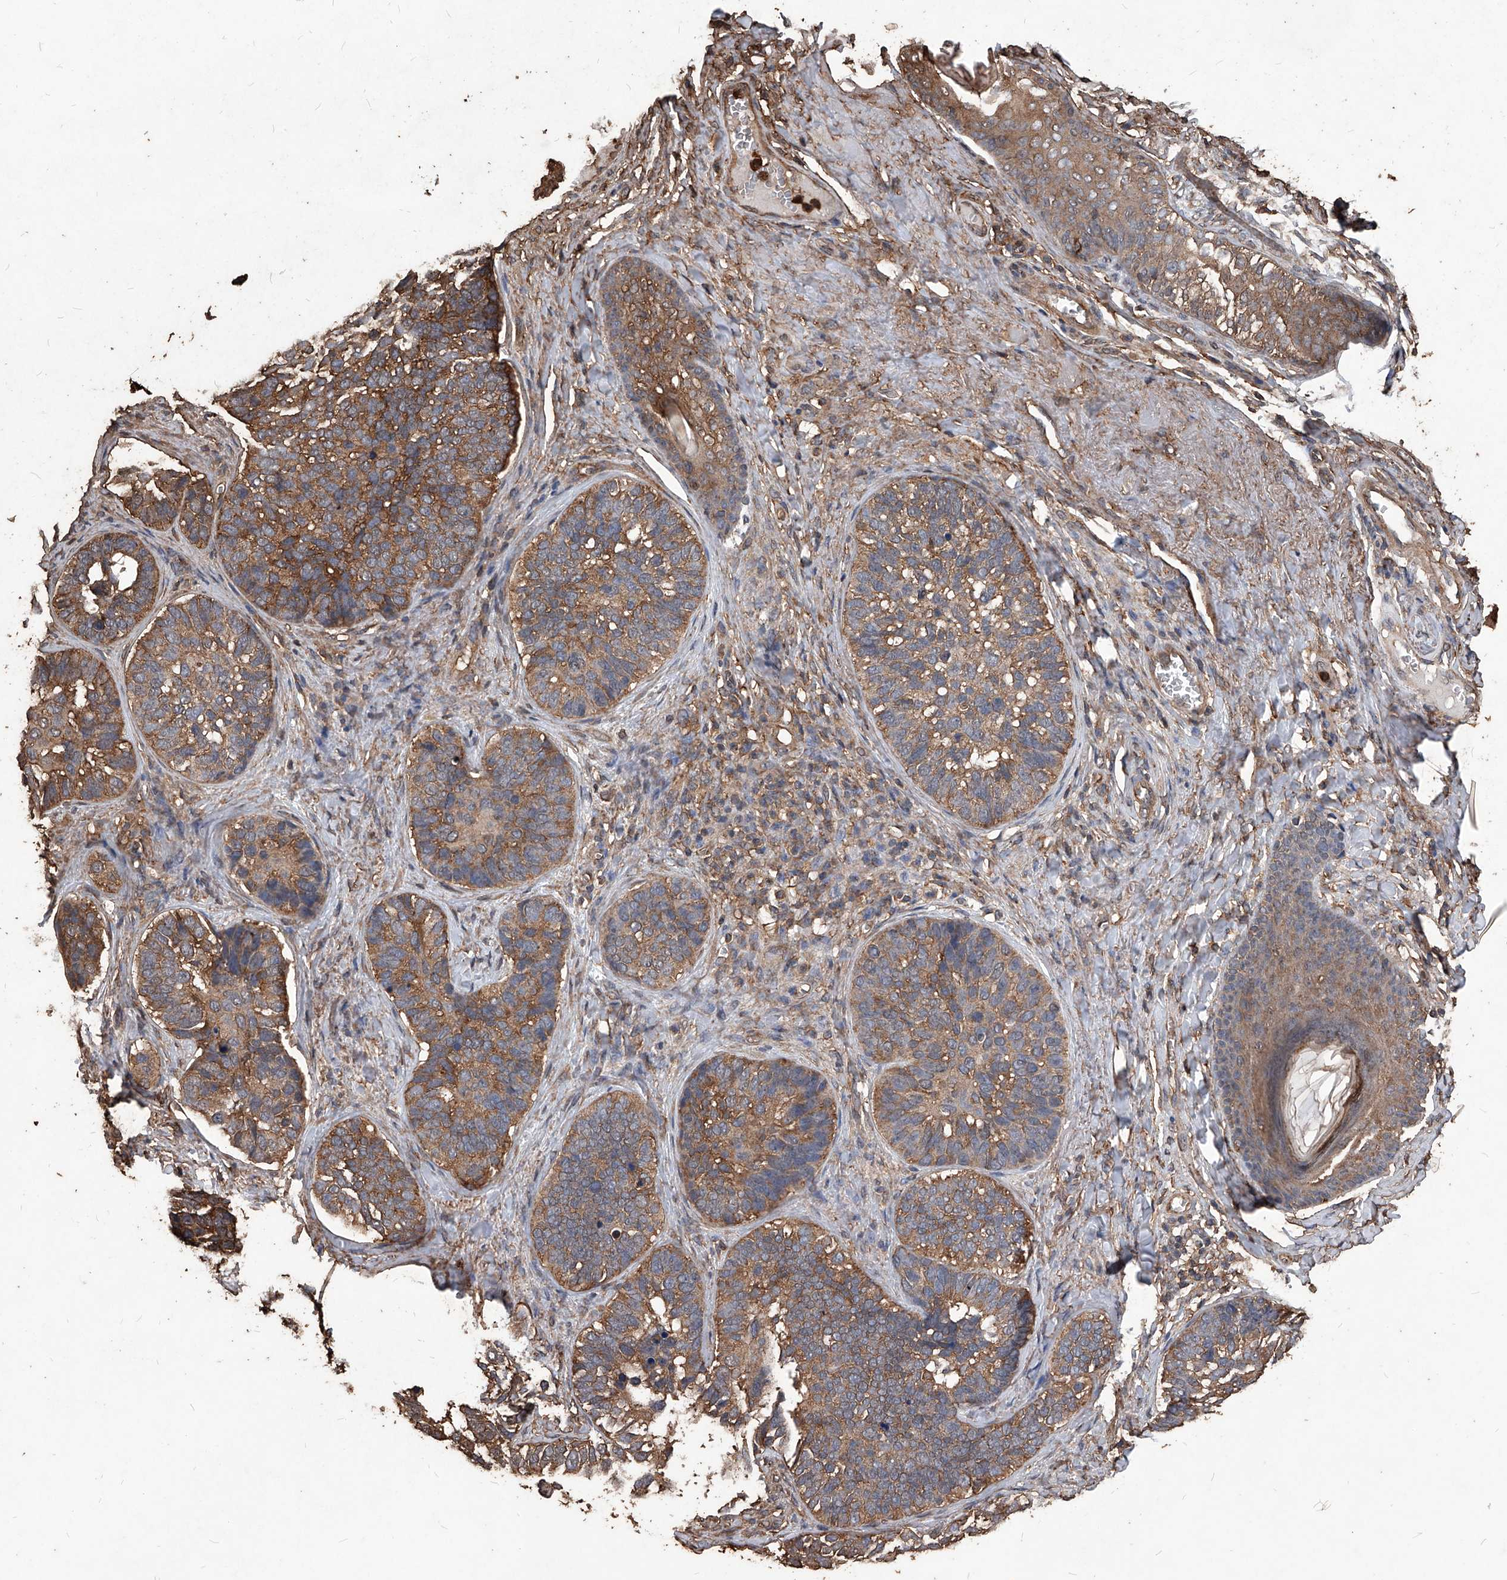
{"staining": {"intensity": "moderate", "quantity": ">75%", "location": "cytoplasmic/membranous"}, "tissue": "skin cancer", "cell_type": "Tumor cells", "image_type": "cancer", "snomed": [{"axis": "morphology", "description": "Basal cell carcinoma"}, {"axis": "topography", "description": "Skin"}], "caption": "IHC (DAB) staining of human skin basal cell carcinoma reveals moderate cytoplasmic/membranous protein staining in approximately >75% of tumor cells.", "gene": "UCP2", "patient": {"sex": "male", "age": 62}}